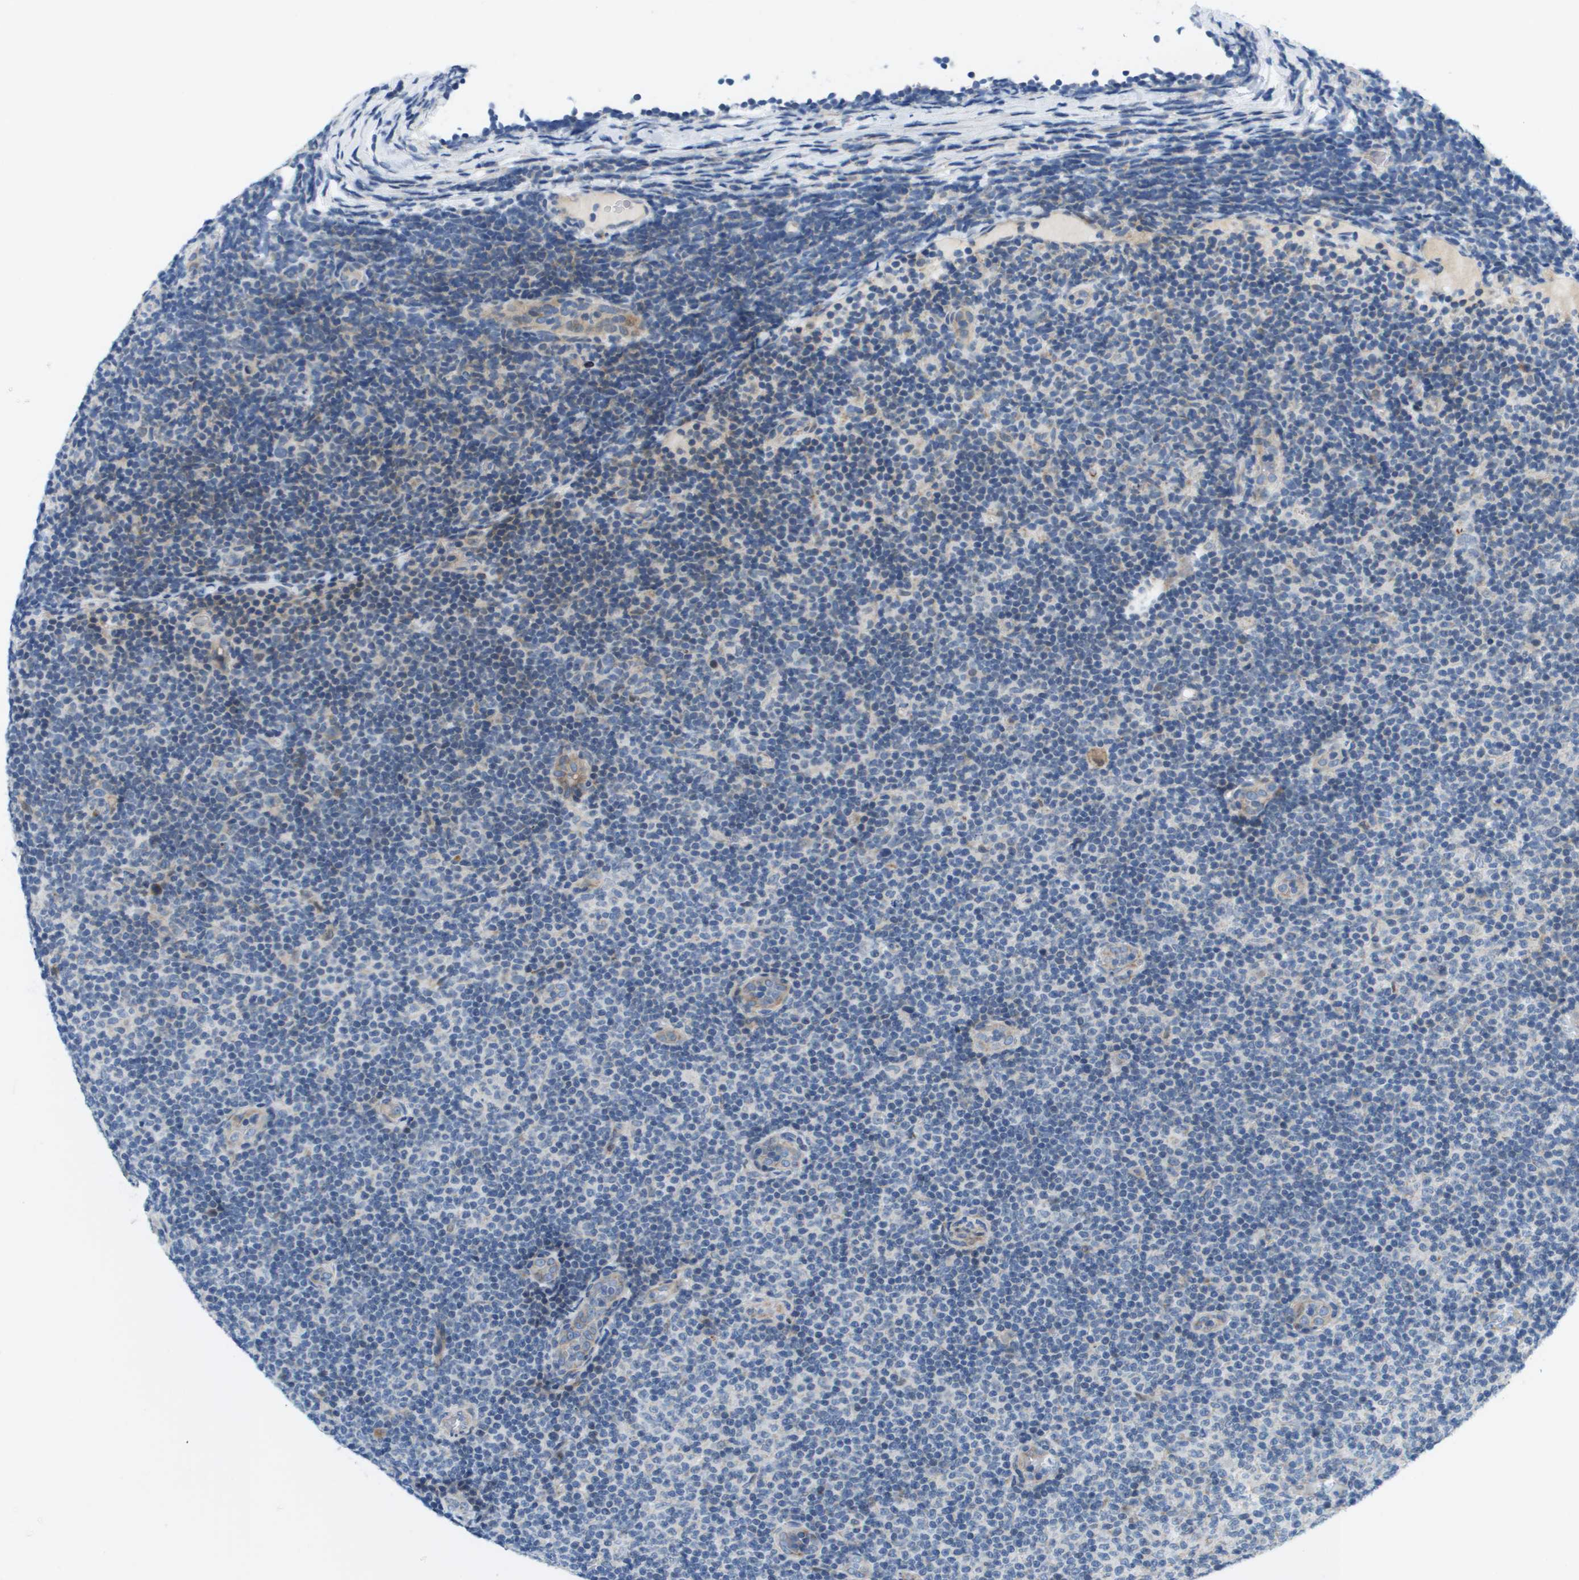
{"staining": {"intensity": "negative", "quantity": "none", "location": "none"}, "tissue": "lymphoma", "cell_type": "Tumor cells", "image_type": "cancer", "snomed": [{"axis": "morphology", "description": "Malignant lymphoma, non-Hodgkin's type, Low grade"}, {"axis": "topography", "description": "Lymph node"}], "caption": "IHC micrograph of human malignant lymphoma, non-Hodgkin's type (low-grade) stained for a protein (brown), which reveals no expression in tumor cells. (DAB immunohistochemistry (IHC) visualized using brightfield microscopy, high magnification).", "gene": "KRT23", "patient": {"sex": "male", "age": 83}}